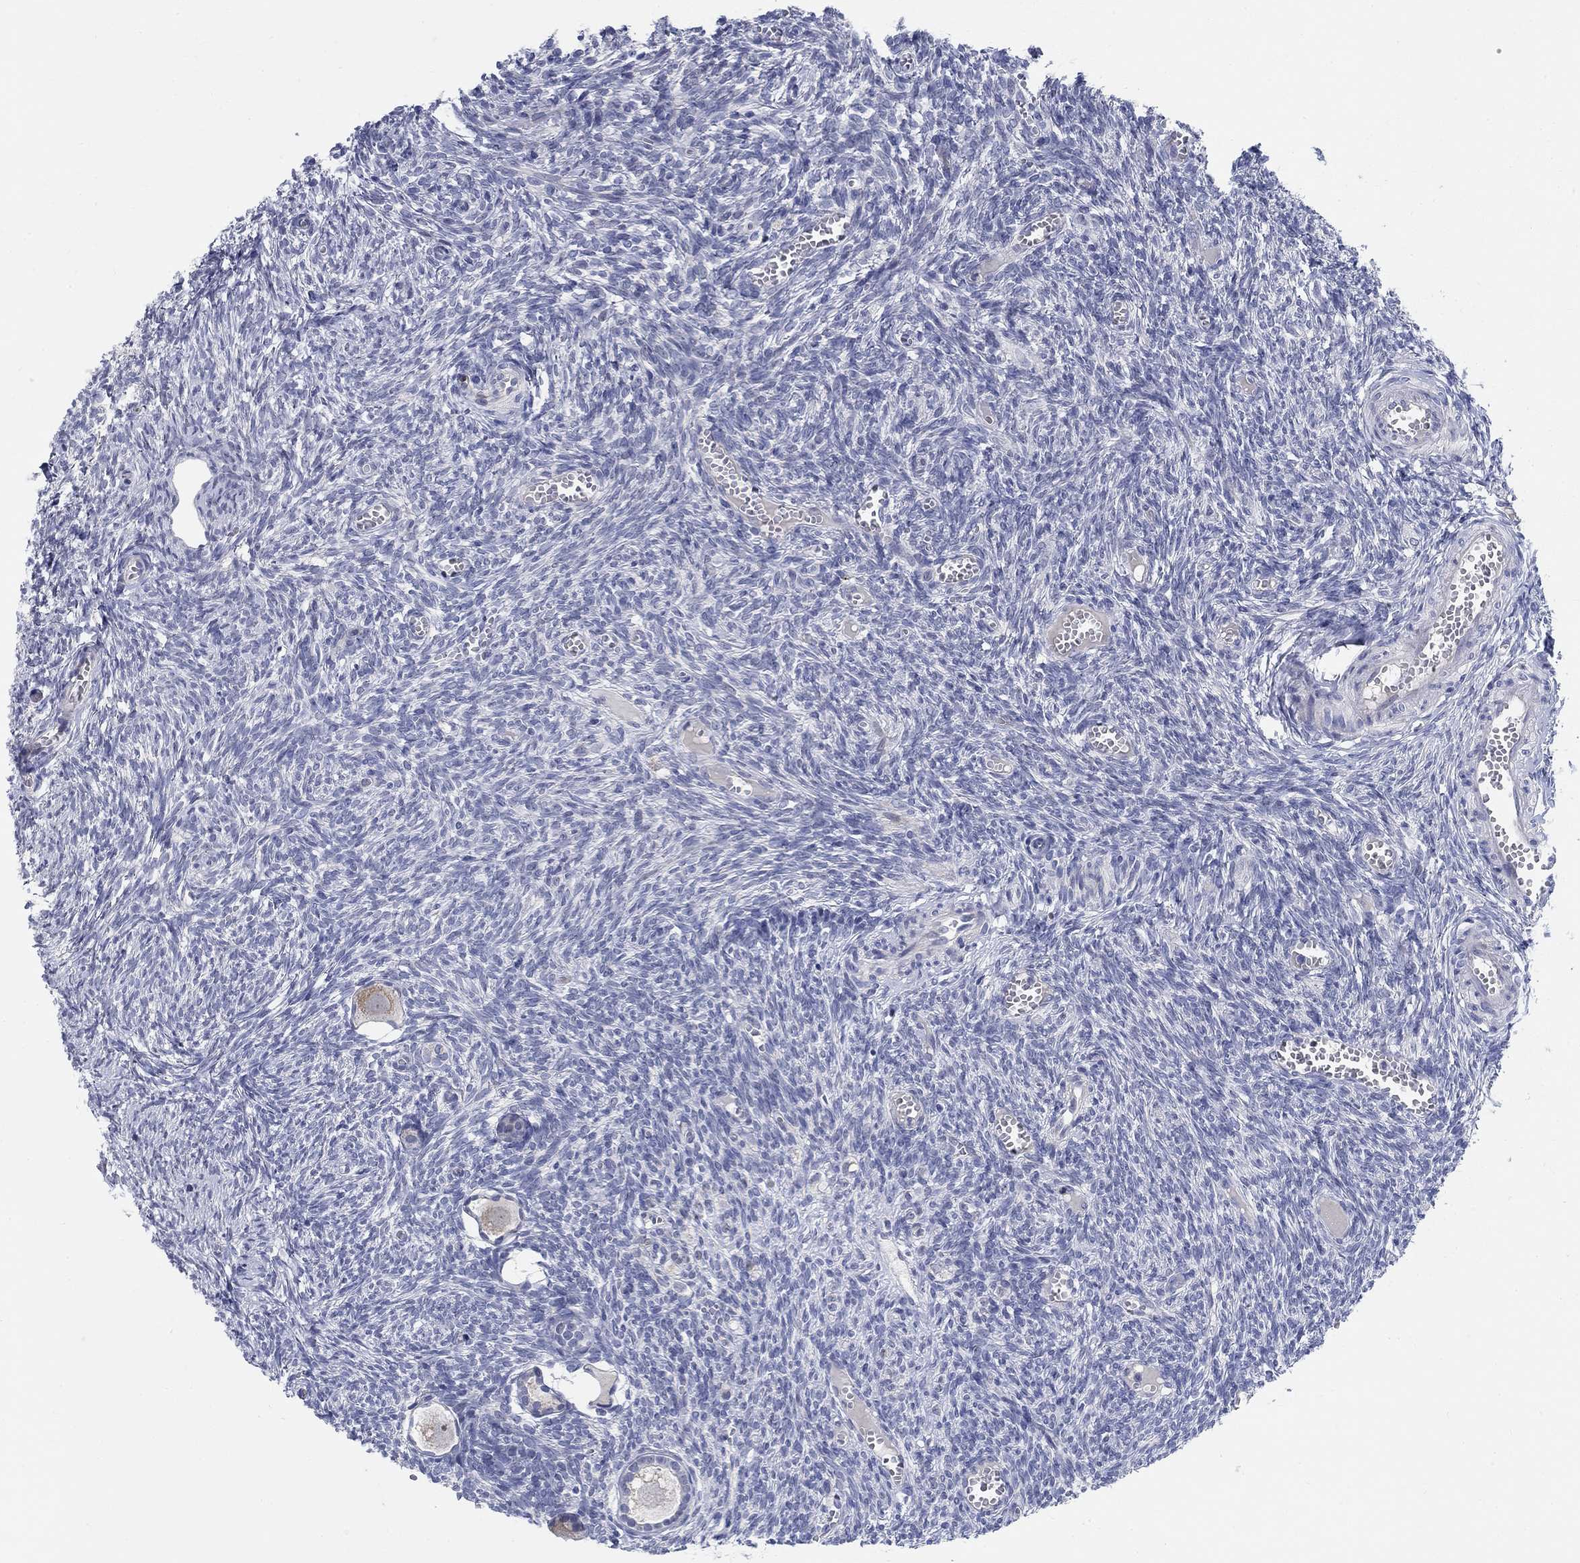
{"staining": {"intensity": "weak", "quantity": "25%-75%", "location": "cytoplasmic/membranous"}, "tissue": "ovary", "cell_type": "Follicle cells", "image_type": "normal", "snomed": [{"axis": "morphology", "description": "Normal tissue, NOS"}, {"axis": "topography", "description": "Ovary"}], "caption": "Immunohistochemistry (IHC) staining of benign ovary, which demonstrates low levels of weak cytoplasmic/membranous expression in approximately 25%-75% of follicle cells indicating weak cytoplasmic/membranous protein positivity. The staining was performed using DAB (brown) for protein detection and nuclei were counterstained in hematoxylin (blue).", "gene": "SMIM18", "patient": {"sex": "female", "age": 43}}